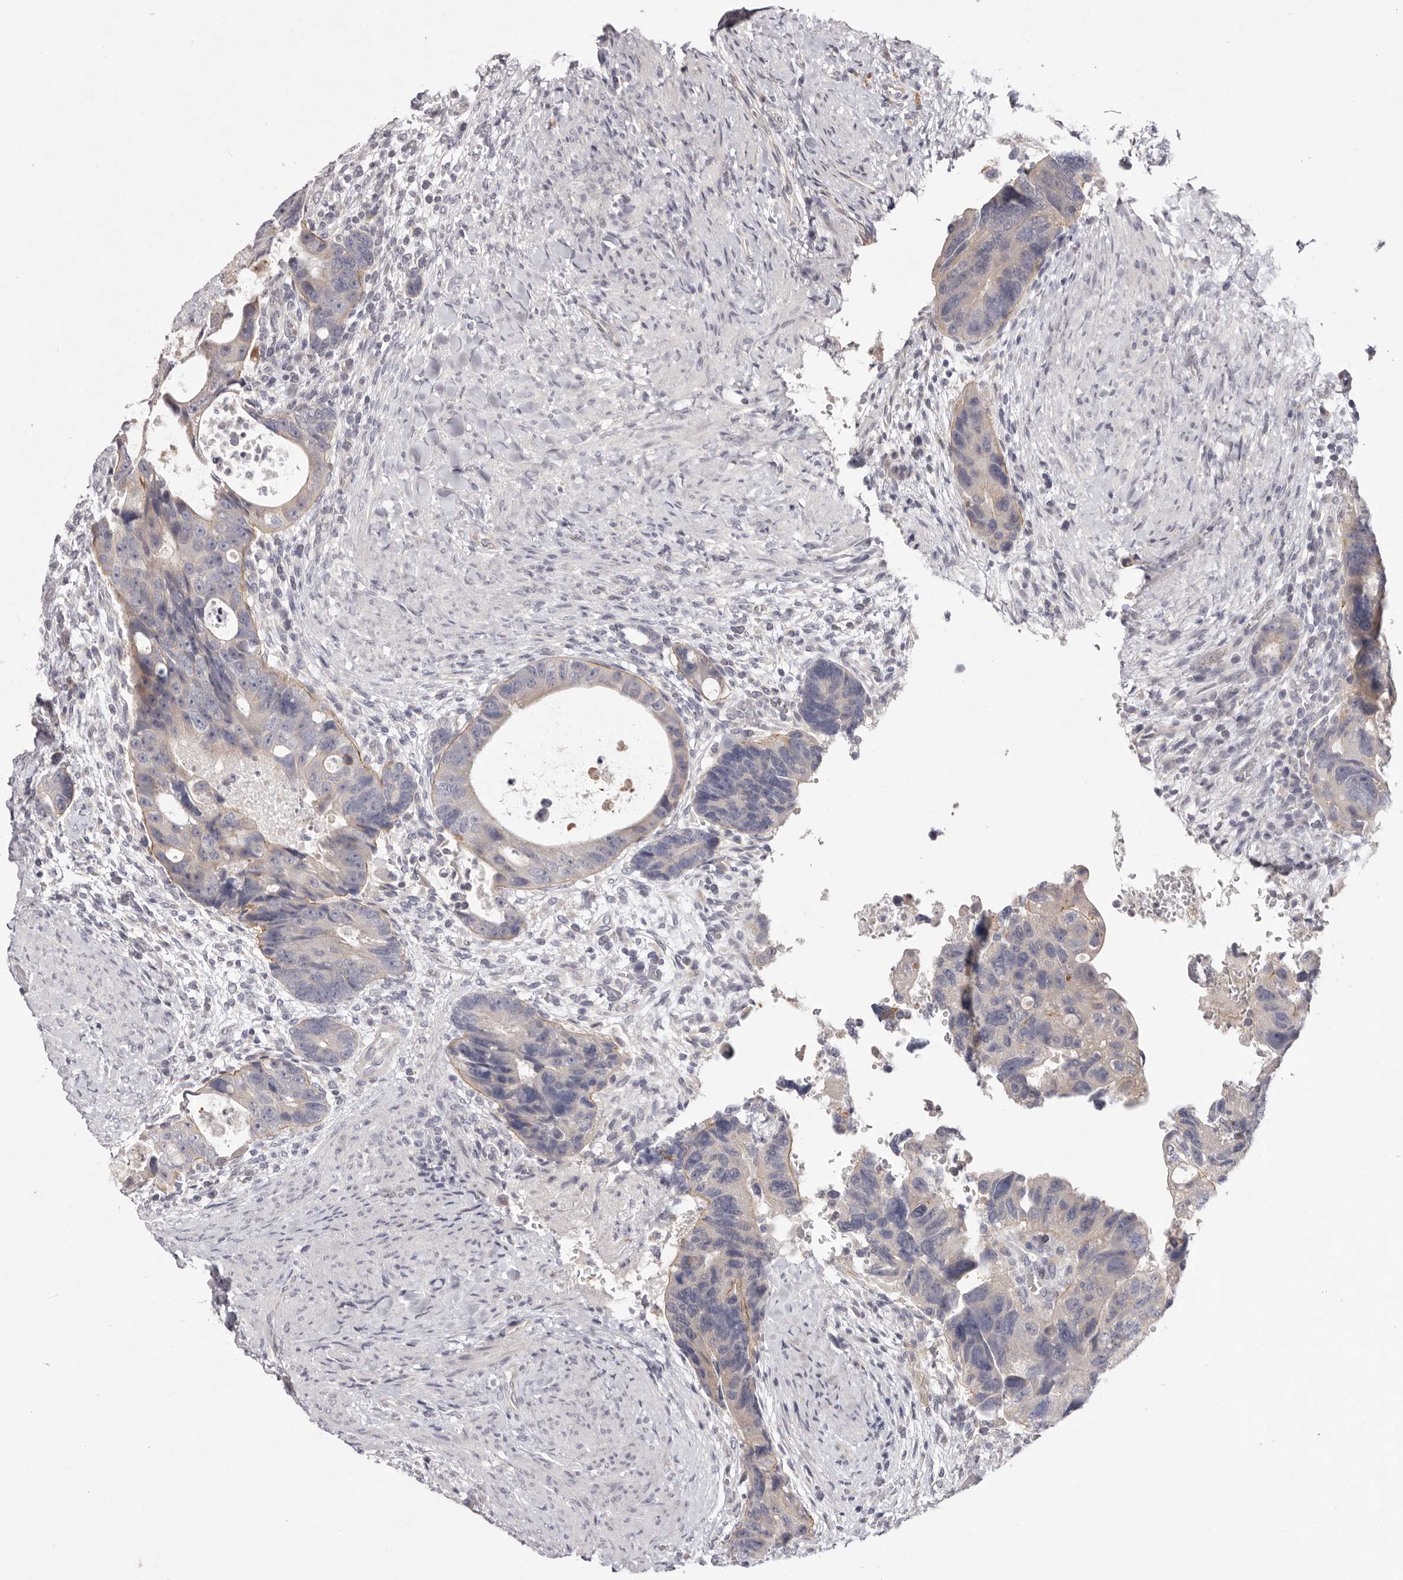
{"staining": {"intensity": "negative", "quantity": "none", "location": "none"}, "tissue": "colorectal cancer", "cell_type": "Tumor cells", "image_type": "cancer", "snomed": [{"axis": "morphology", "description": "Adenocarcinoma, NOS"}, {"axis": "topography", "description": "Rectum"}], "caption": "The image shows no significant staining in tumor cells of colorectal adenocarcinoma.", "gene": "GARNL3", "patient": {"sex": "male", "age": 59}}